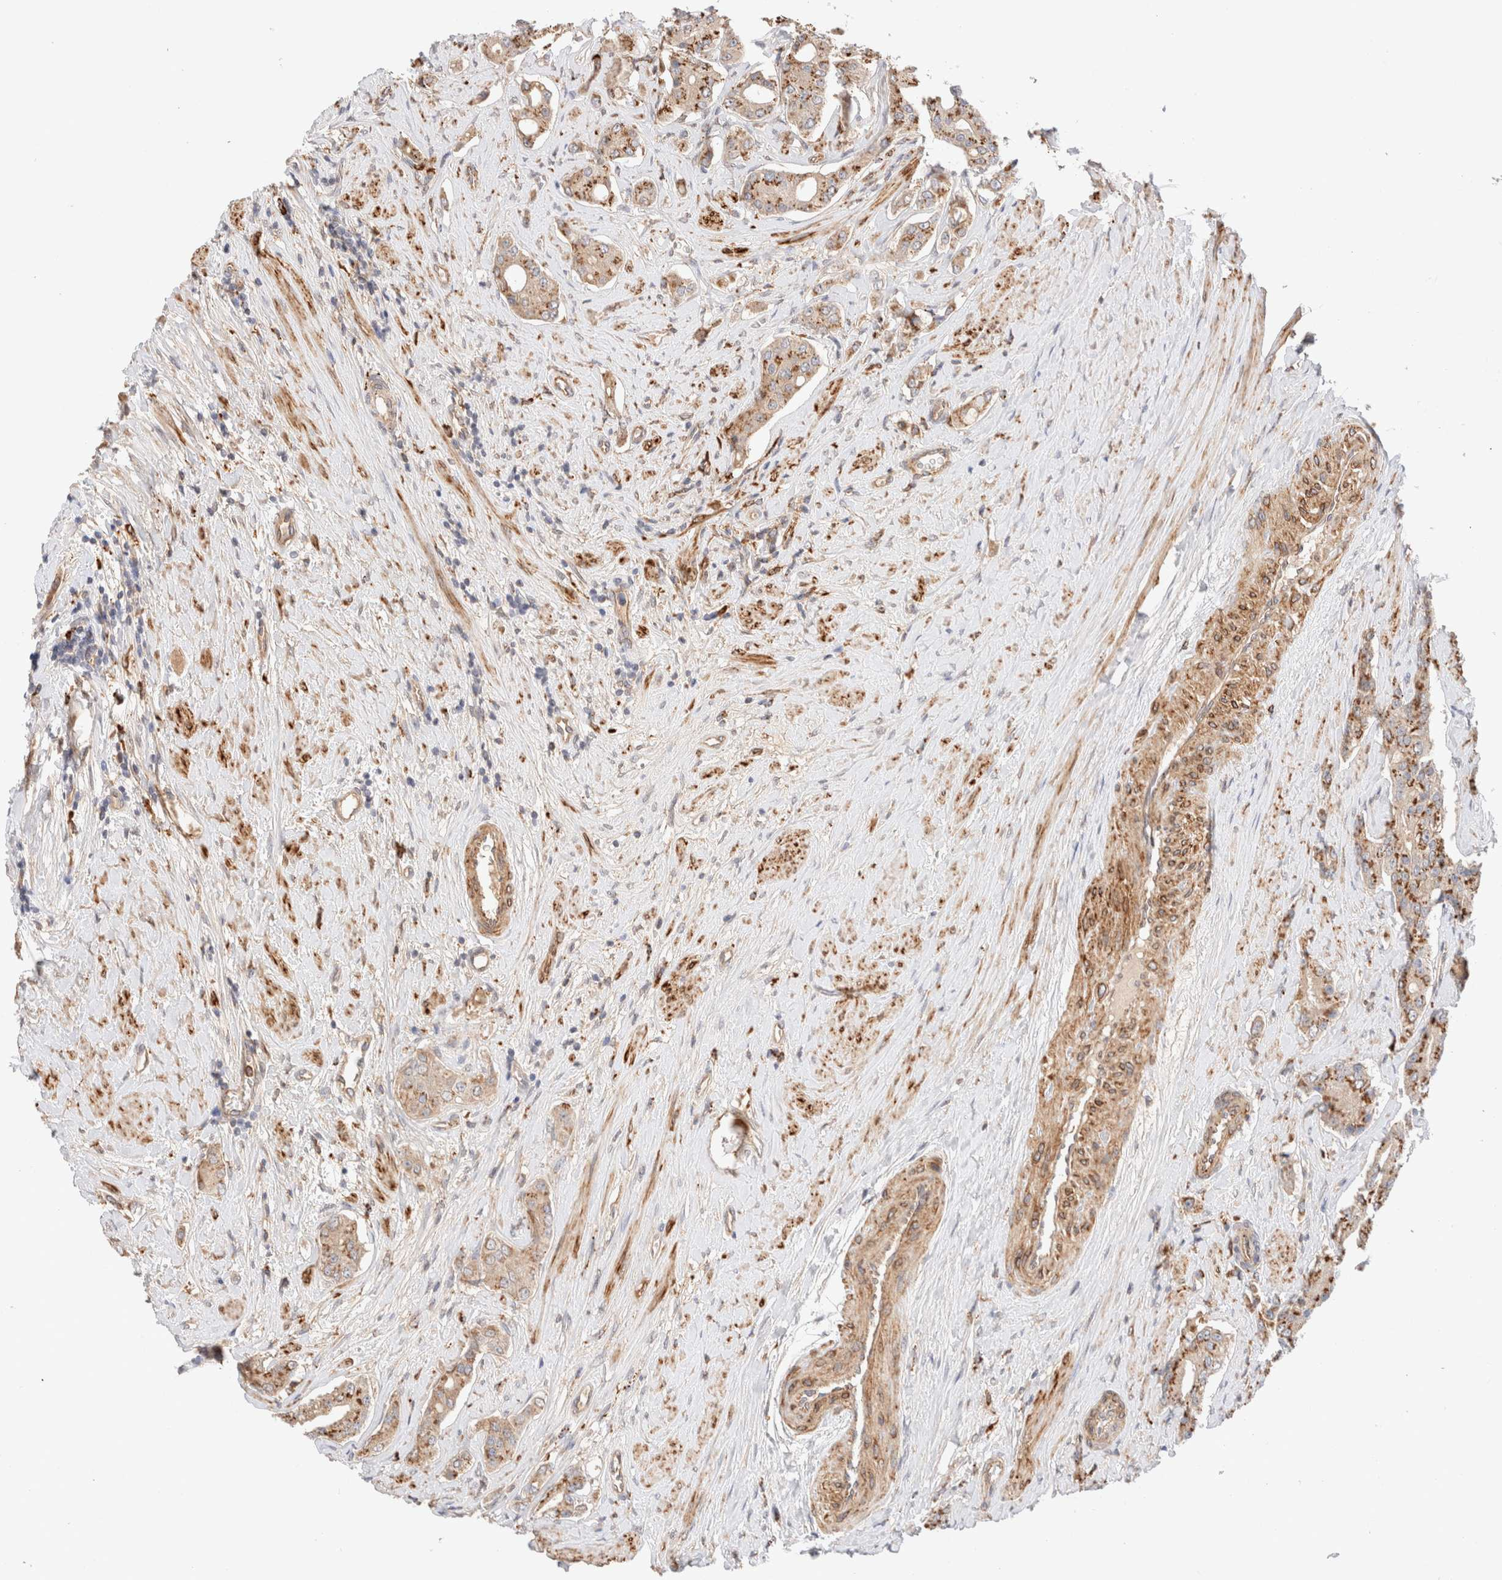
{"staining": {"intensity": "moderate", "quantity": ">75%", "location": "cytoplasmic/membranous"}, "tissue": "prostate cancer", "cell_type": "Tumor cells", "image_type": "cancer", "snomed": [{"axis": "morphology", "description": "Adenocarcinoma, High grade"}, {"axis": "topography", "description": "Prostate"}], "caption": "IHC of prostate cancer (adenocarcinoma (high-grade)) reveals medium levels of moderate cytoplasmic/membranous staining in approximately >75% of tumor cells. The staining was performed using DAB, with brown indicating positive protein expression. Nuclei are stained blue with hematoxylin.", "gene": "RABEPK", "patient": {"sex": "male", "age": 71}}